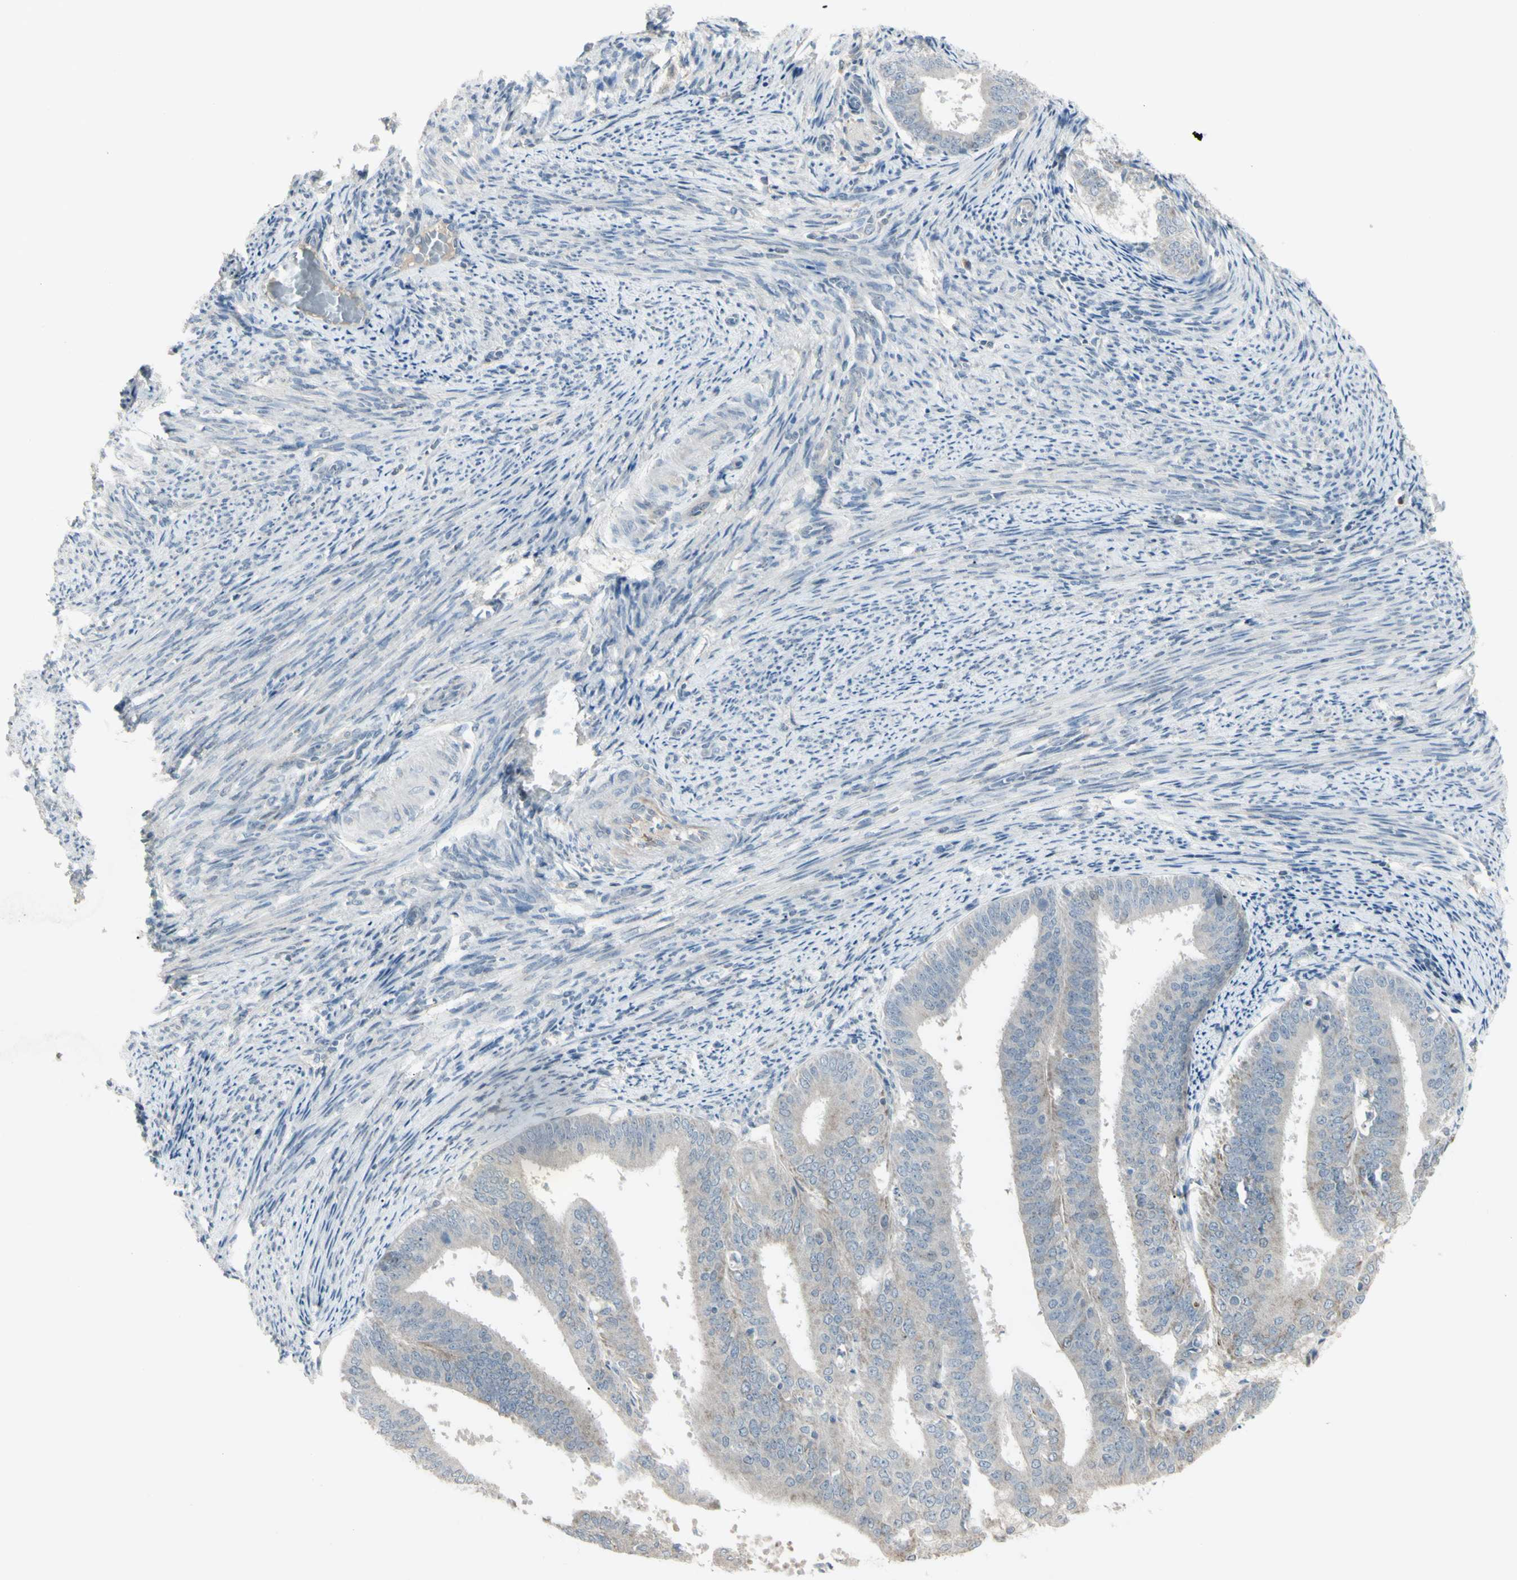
{"staining": {"intensity": "negative", "quantity": "none", "location": "none"}, "tissue": "endometrial cancer", "cell_type": "Tumor cells", "image_type": "cancer", "snomed": [{"axis": "morphology", "description": "Adenocarcinoma, NOS"}, {"axis": "topography", "description": "Endometrium"}], "caption": "Immunohistochemistry image of adenocarcinoma (endometrial) stained for a protein (brown), which exhibits no expression in tumor cells. (Brightfield microscopy of DAB (3,3'-diaminobenzidine) IHC at high magnification).", "gene": "PIAS4", "patient": {"sex": "female", "age": 63}}